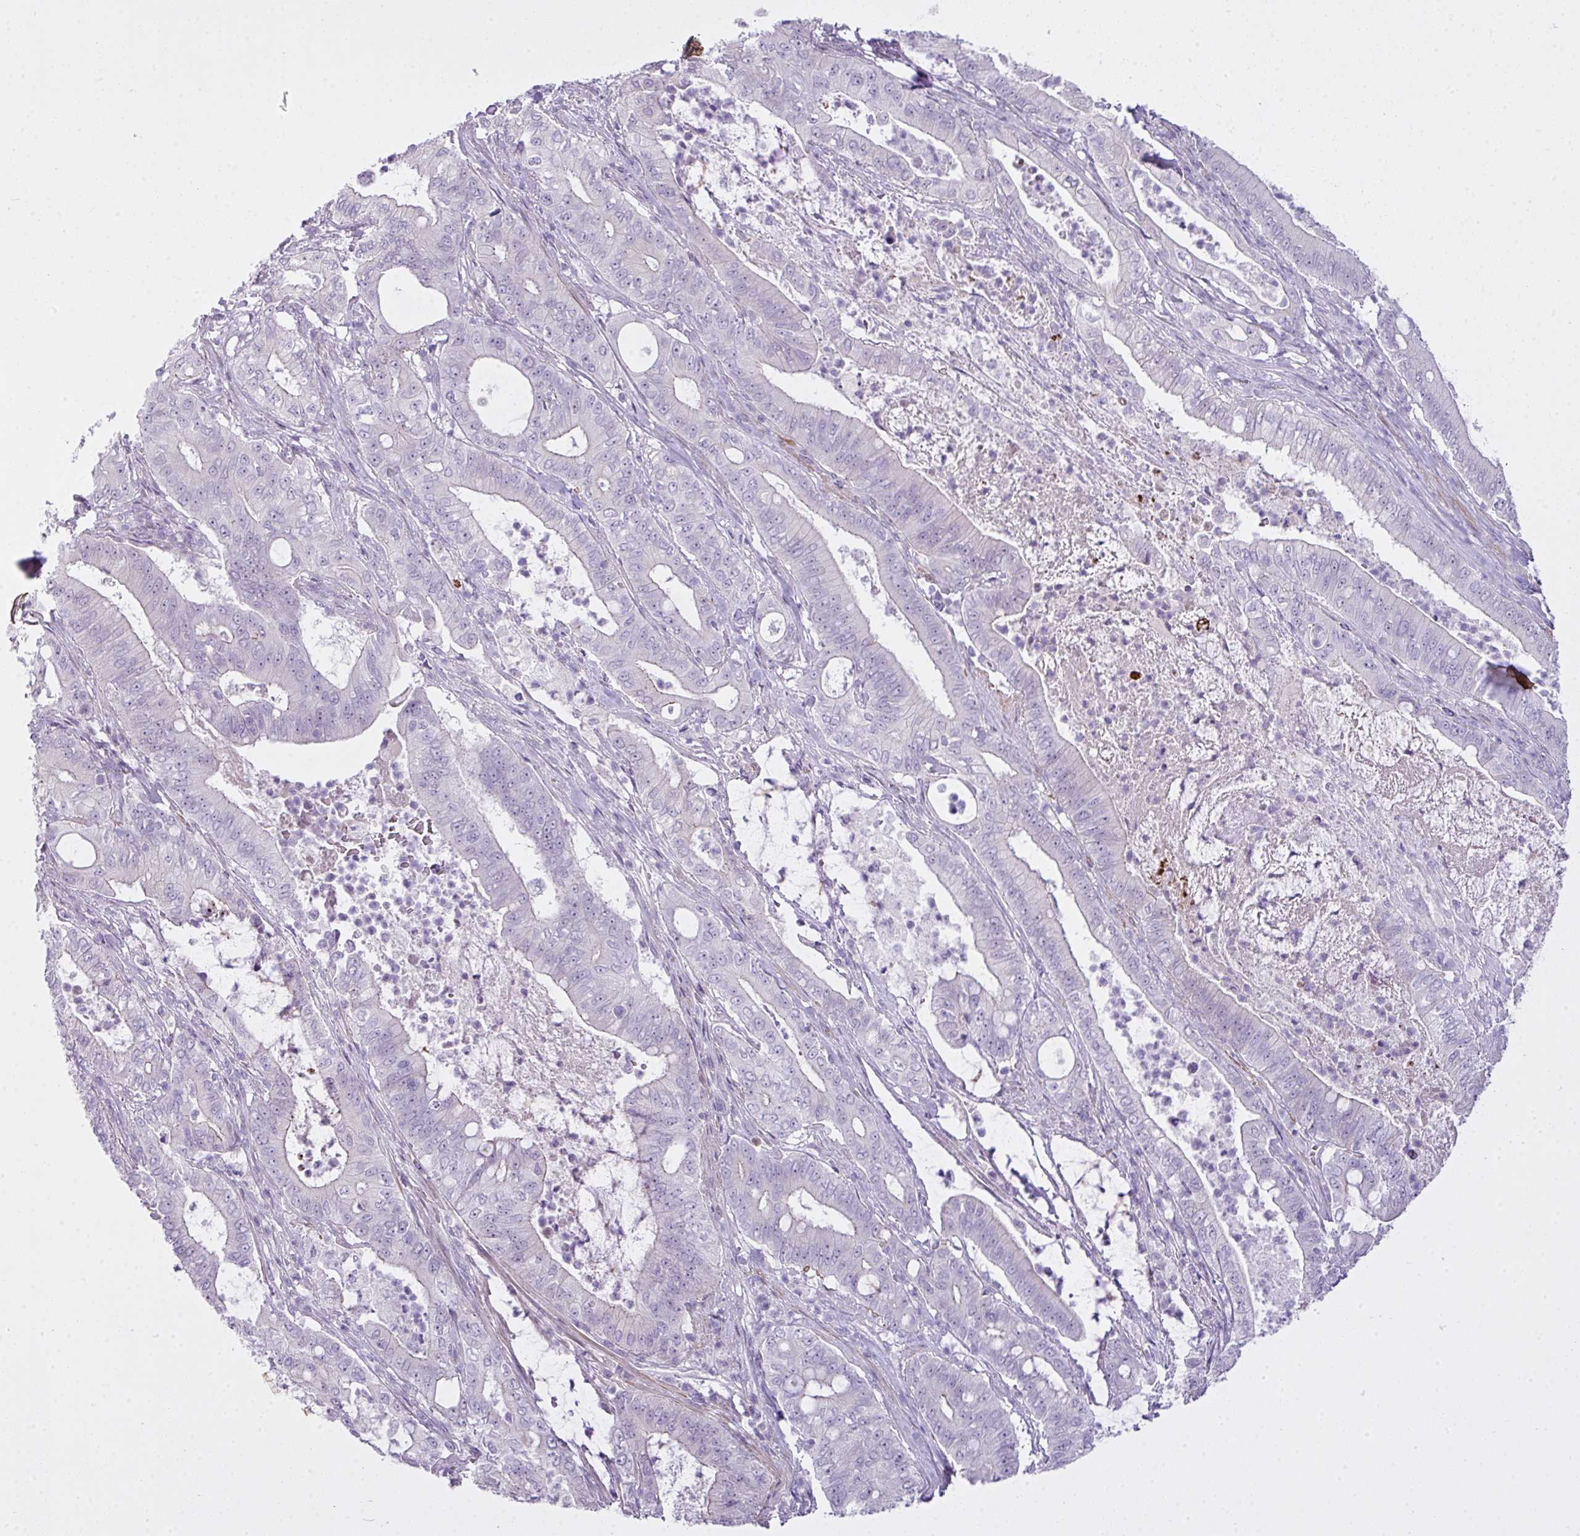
{"staining": {"intensity": "negative", "quantity": "none", "location": "none"}, "tissue": "pancreatic cancer", "cell_type": "Tumor cells", "image_type": "cancer", "snomed": [{"axis": "morphology", "description": "Adenocarcinoma, NOS"}, {"axis": "topography", "description": "Pancreas"}], "caption": "Tumor cells show no significant protein expression in pancreatic cancer (adenocarcinoma).", "gene": "ZNF688", "patient": {"sex": "male", "age": 71}}